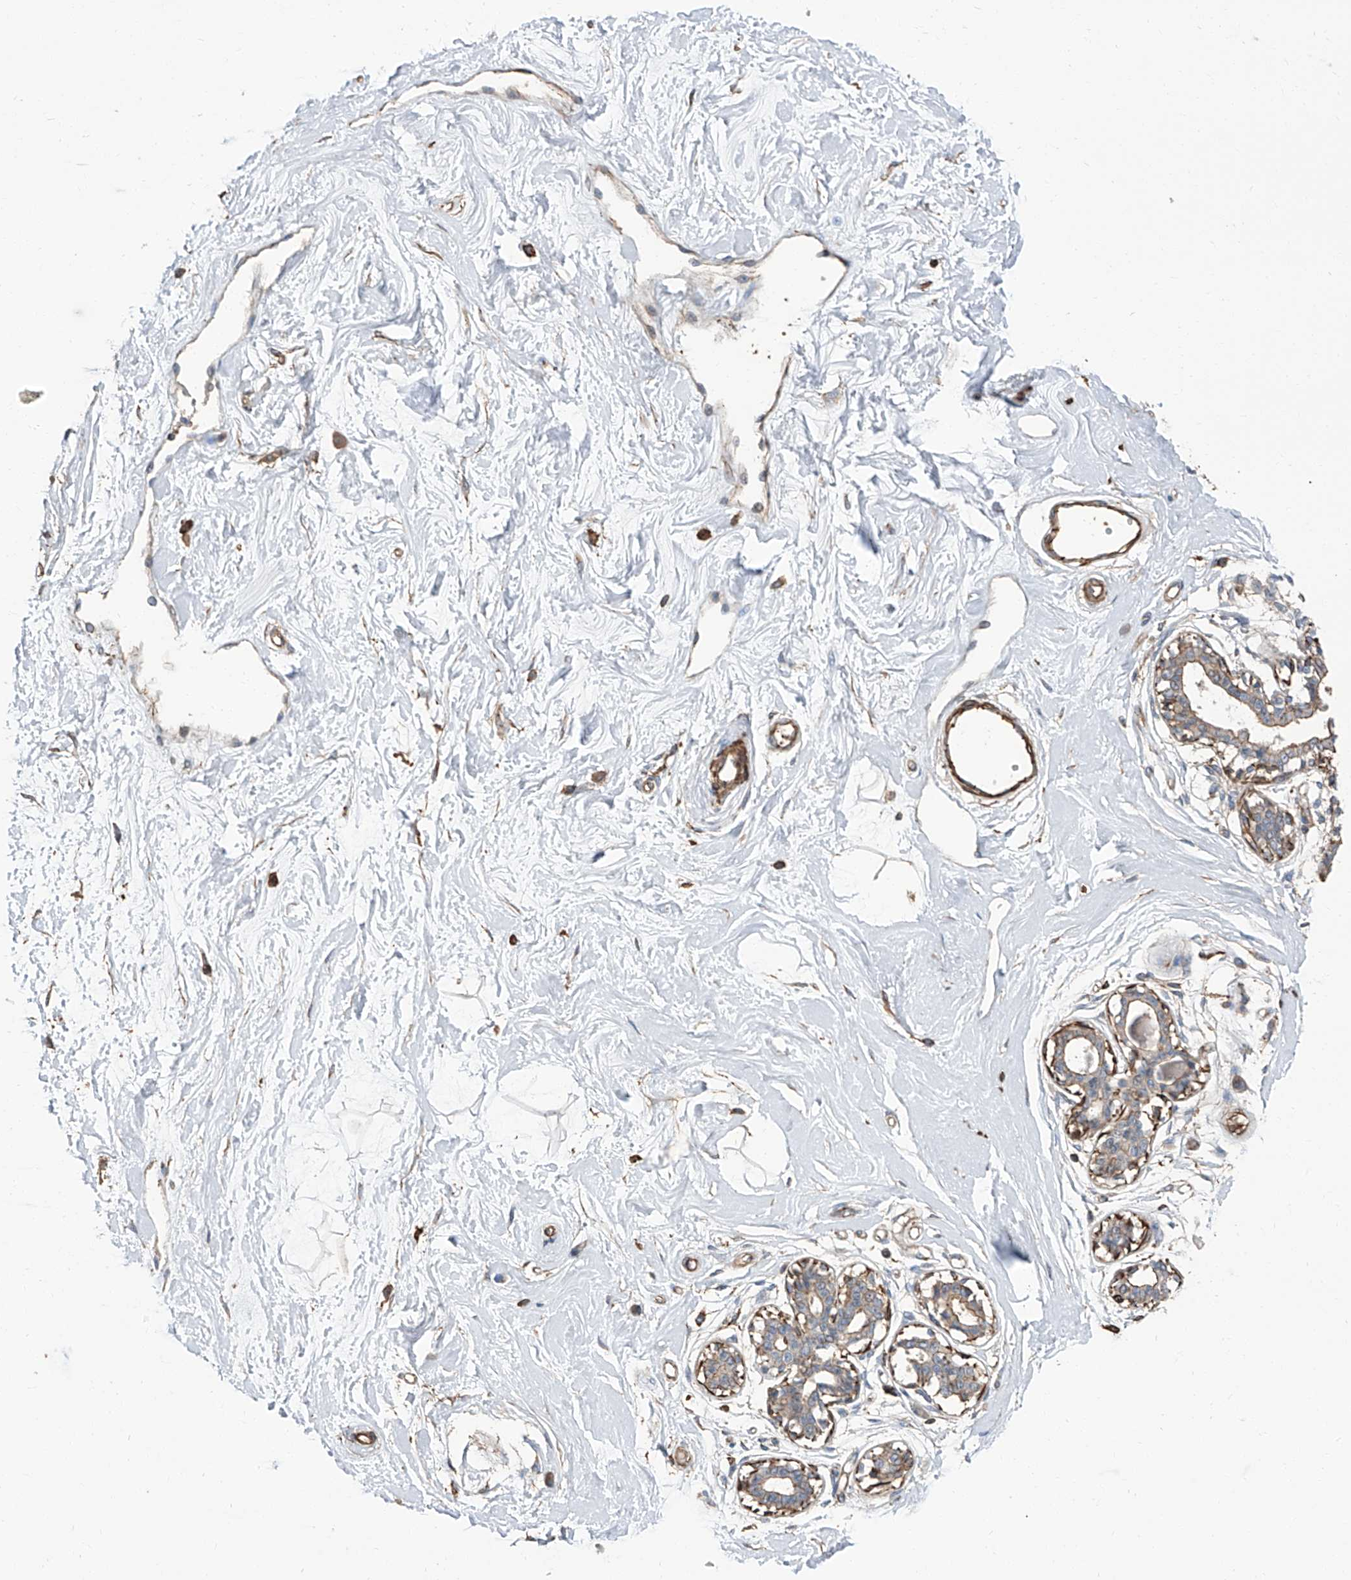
{"staining": {"intensity": "negative", "quantity": "none", "location": "none"}, "tissue": "breast", "cell_type": "Adipocytes", "image_type": "normal", "snomed": [{"axis": "morphology", "description": "Normal tissue, NOS"}, {"axis": "topography", "description": "Breast"}], "caption": "This is an IHC micrograph of normal breast. There is no staining in adipocytes.", "gene": "PIEZO2", "patient": {"sex": "female", "age": 45}}